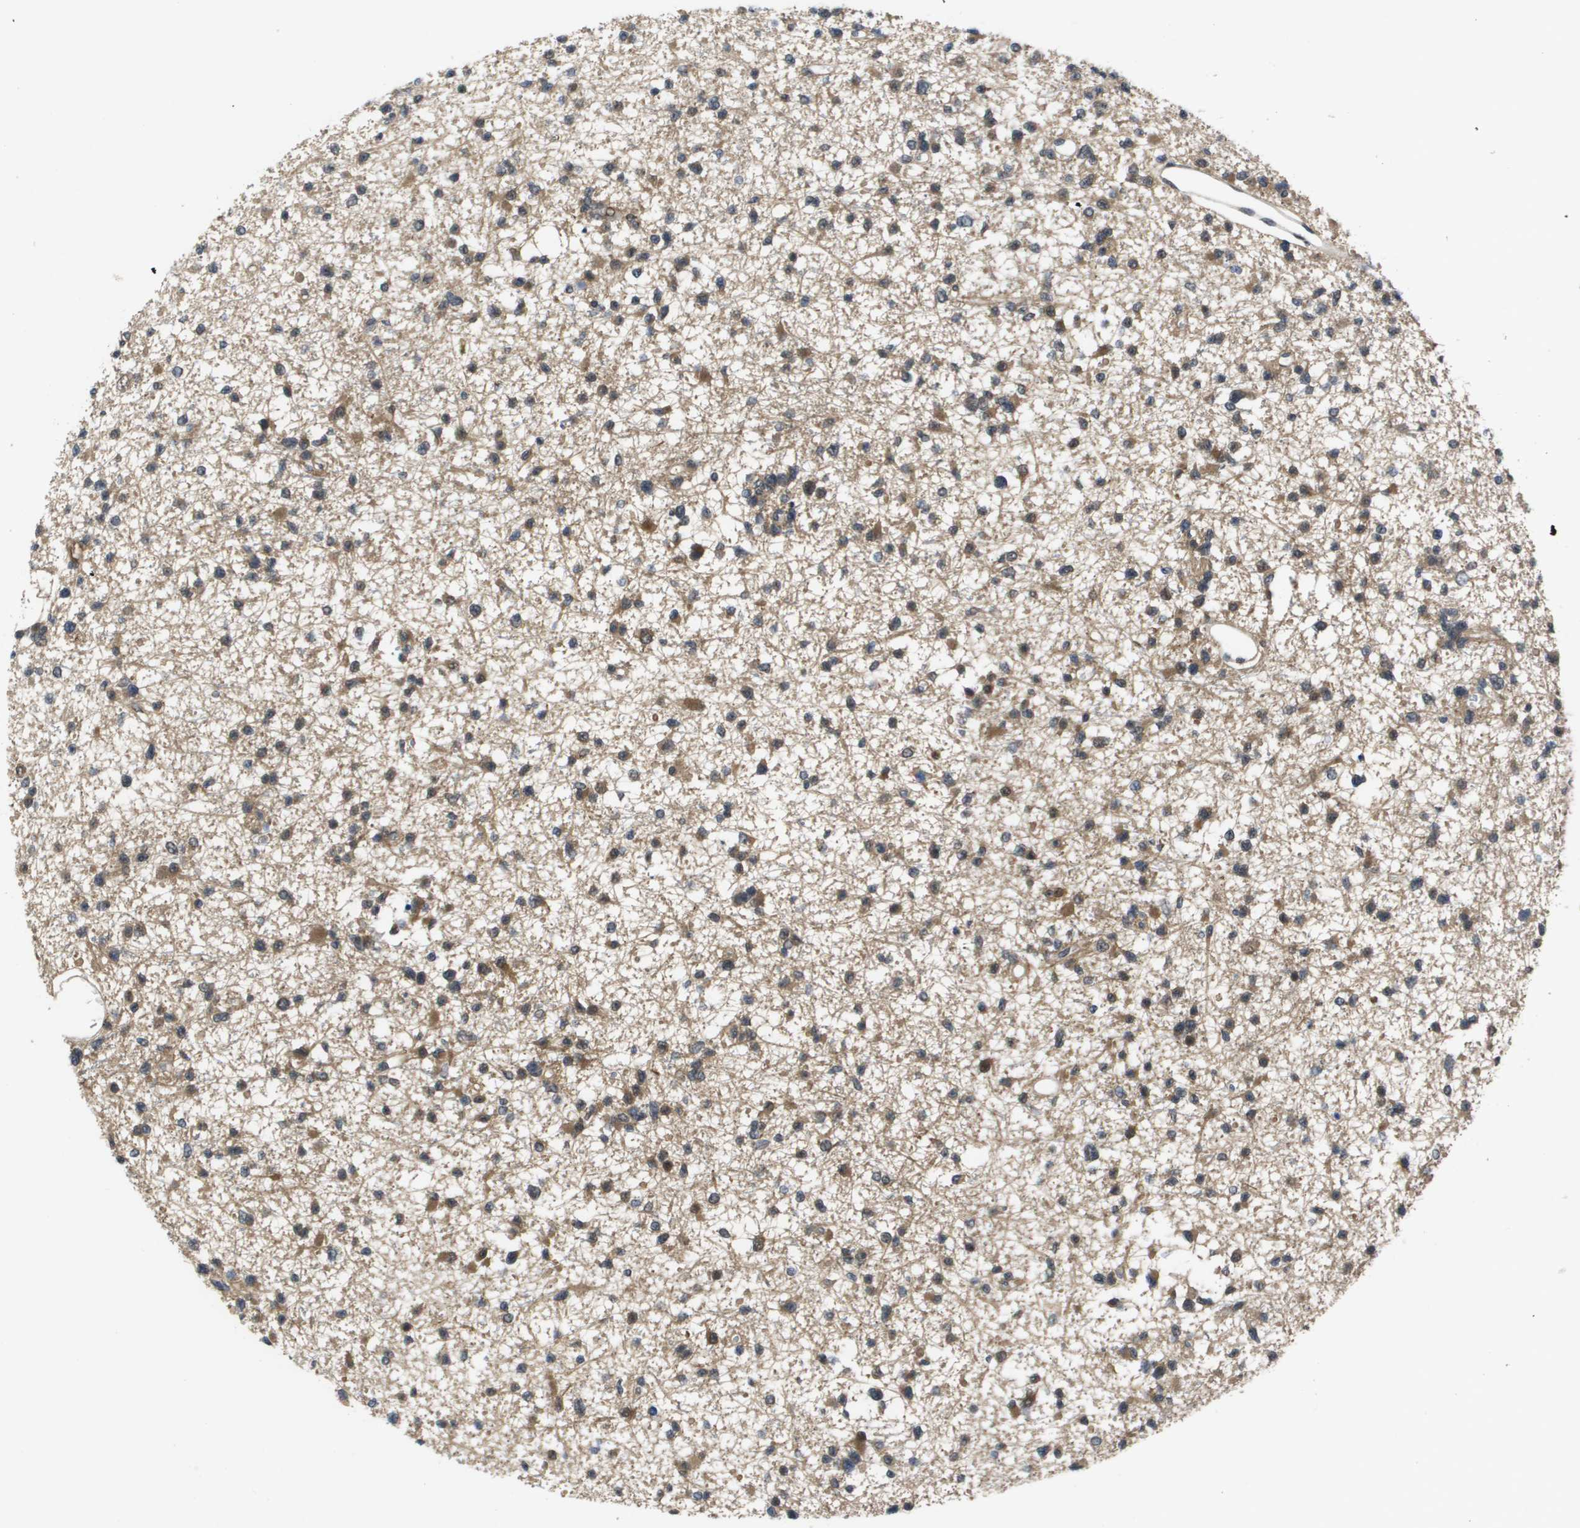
{"staining": {"intensity": "moderate", "quantity": ">75%", "location": "cytoplasmic/membranous"}, "tissue": "glioma", "cell_type": "Tumor cells", "image_type": "cancer", "snomed": [{"axis": "morphology", "description": "Glioma, malignant, Low grade"}, {"axis": "topography", "description": "Brain"}], "caption": "Immunohistochemistry (IHC) (DAB) staining of malignant glioma (low-grade) exhibits moderate cytoplasmic/membranous protein staining in approximately >75% of tumor cells.", "gene": "AMBRA1", "patient": {"sex": "female", "age": 22}}